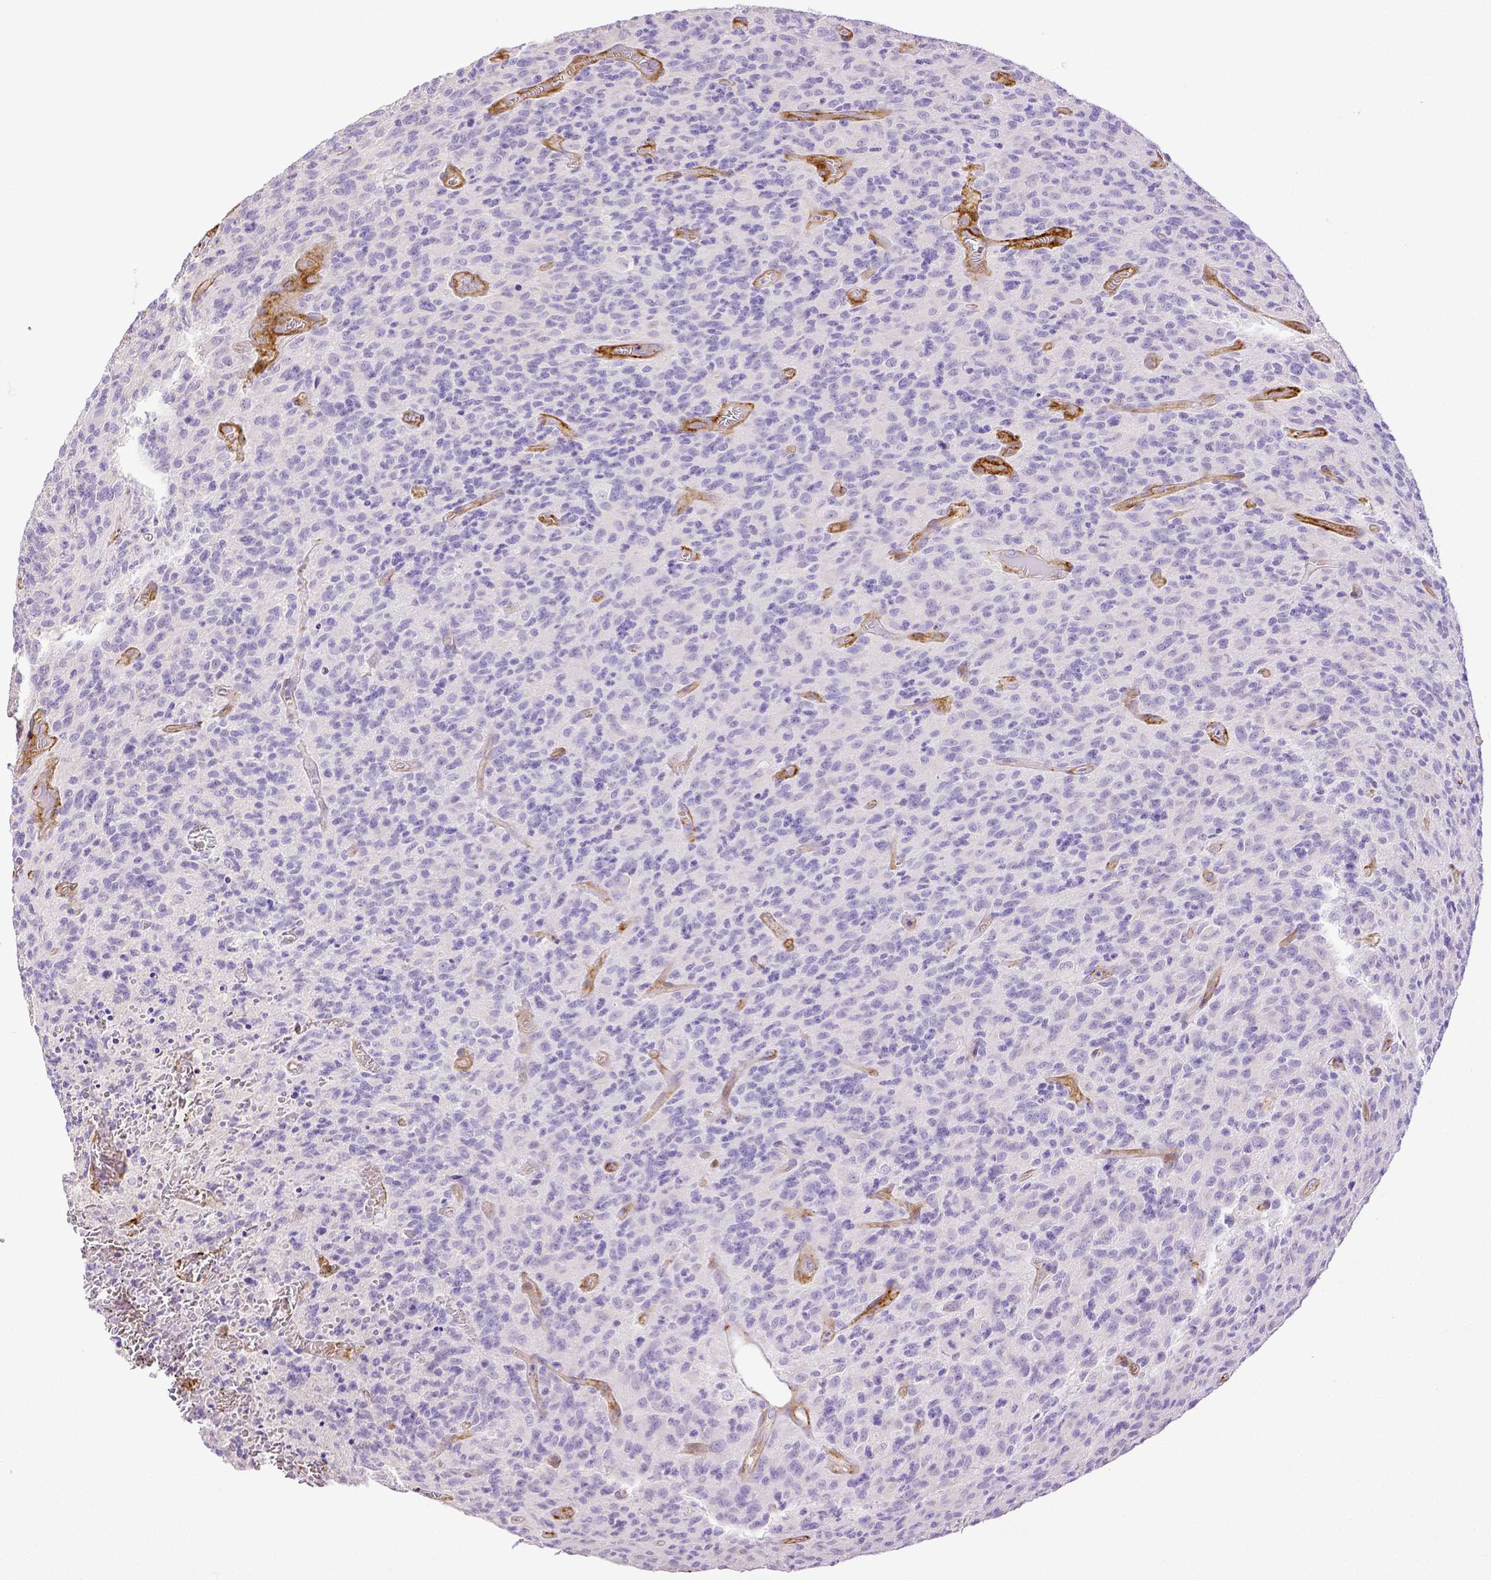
{"staining": {"intensity": "negative", "quantity": "none", "location": "none"}, "tissue": "glioma", "cell_type": "Tumor cells", "image_type": "cancer", "snomed": [{"axis": "morphology", "description": "Glioma, malignant, High grade"}, {"axis": "topography", "description": "Brain"}], "caption": "IHC histopathology image of human malignant glioma (high-grade) stained for a protein (brown), which displays no expression in tumor cells.", "gene": "THY1", "patient": {"sex": "male", "age": 76}}